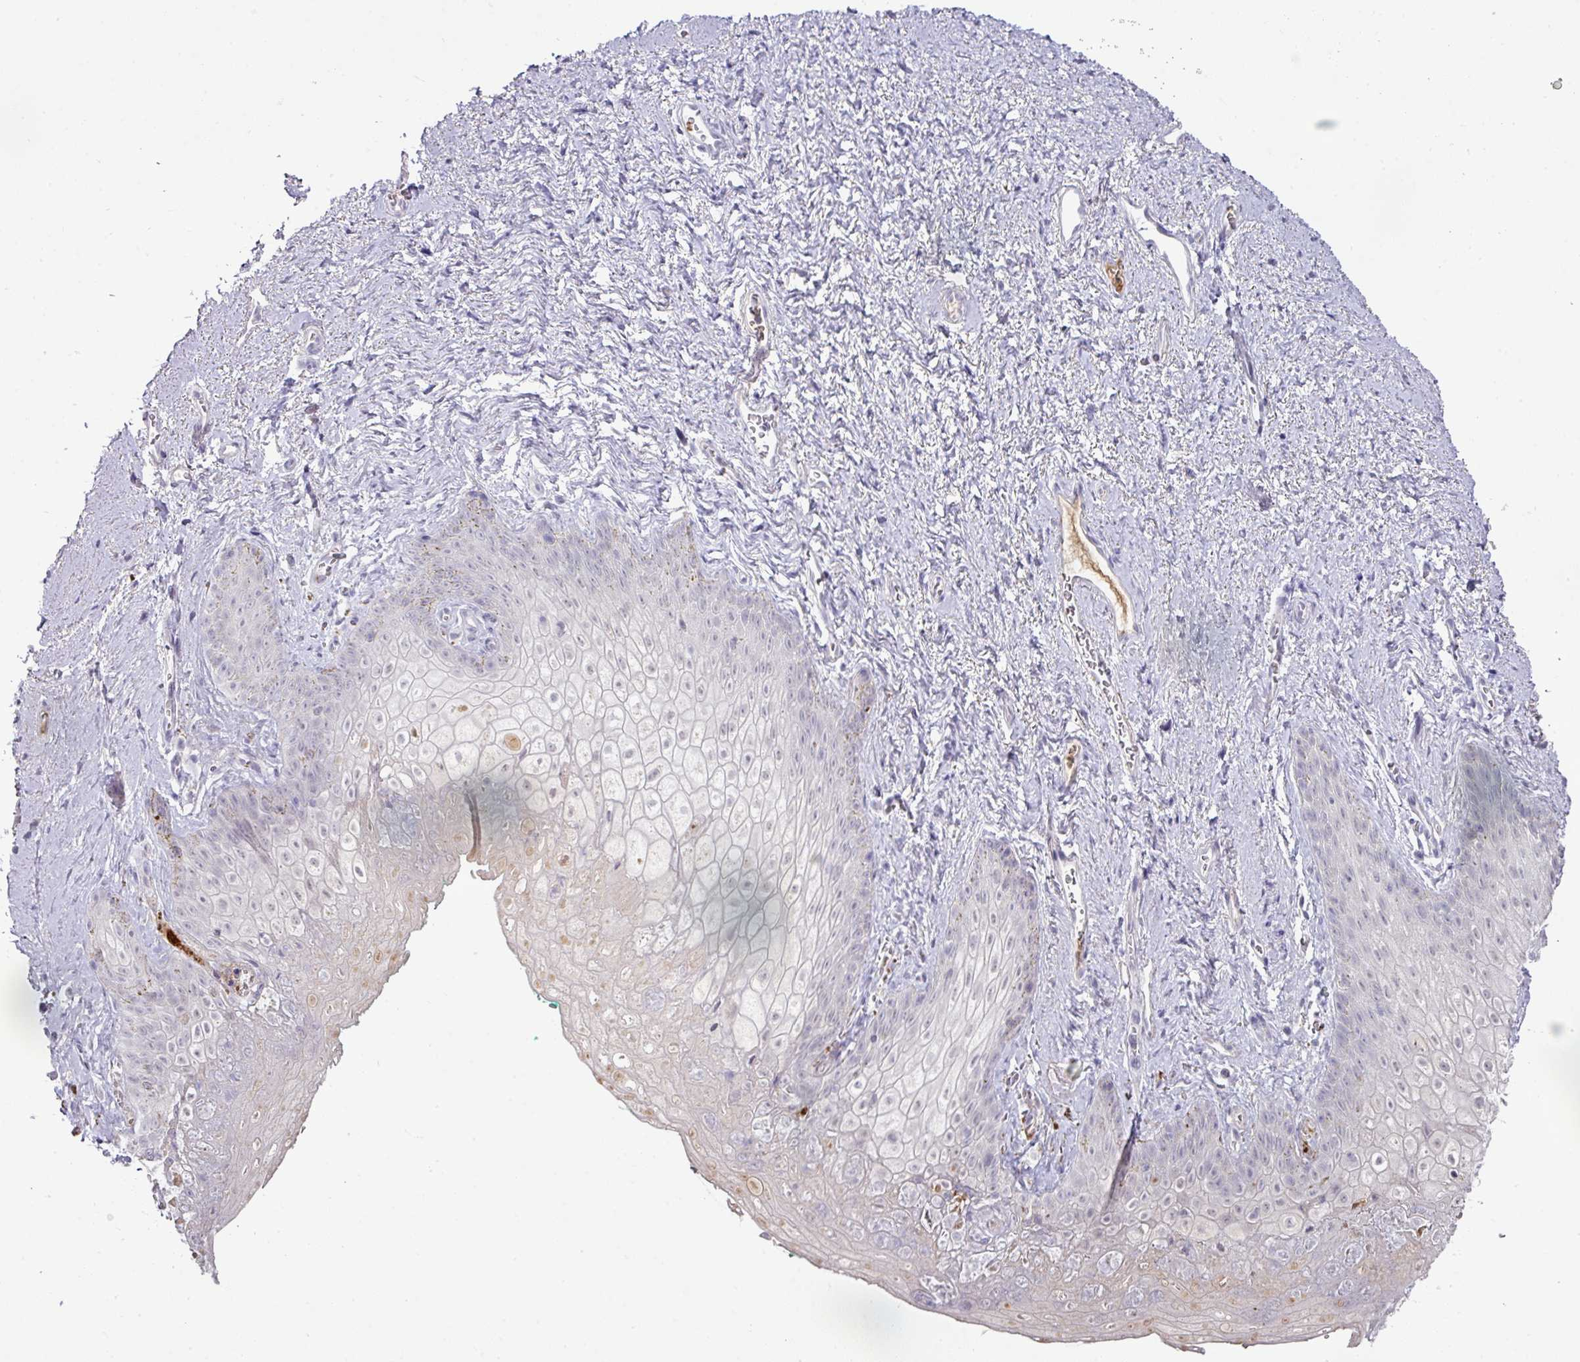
{"staining": {"intensity": "negative", "quantity": "none", "location": "none"}, "tissue": "vagina", "cell_type": "Squamous epithelial cells", "image_type": "normal", "snomed": [{"axis": "morphology", "description": "Normal tissue, NOS"}, {"axis": "topography", "description": "Vulva"}, {"axis": "topography", "description": "Vagina"}, {"axis": "topography", "description": "Peripheral nerve tissue"}], "caption": "High magnification brightfield microscopy of benign vagina stained with DAB (3,3'-diaminobenzidine) (brown) and counterstained with hematoxylin (blue): squamous epithelial cells show no significant positivity. (DAB (3,3'-diaminobenzidine) IHC, high magnification).", "gene": "FGF17", "patient": {"sex": "female", "age": 66}}